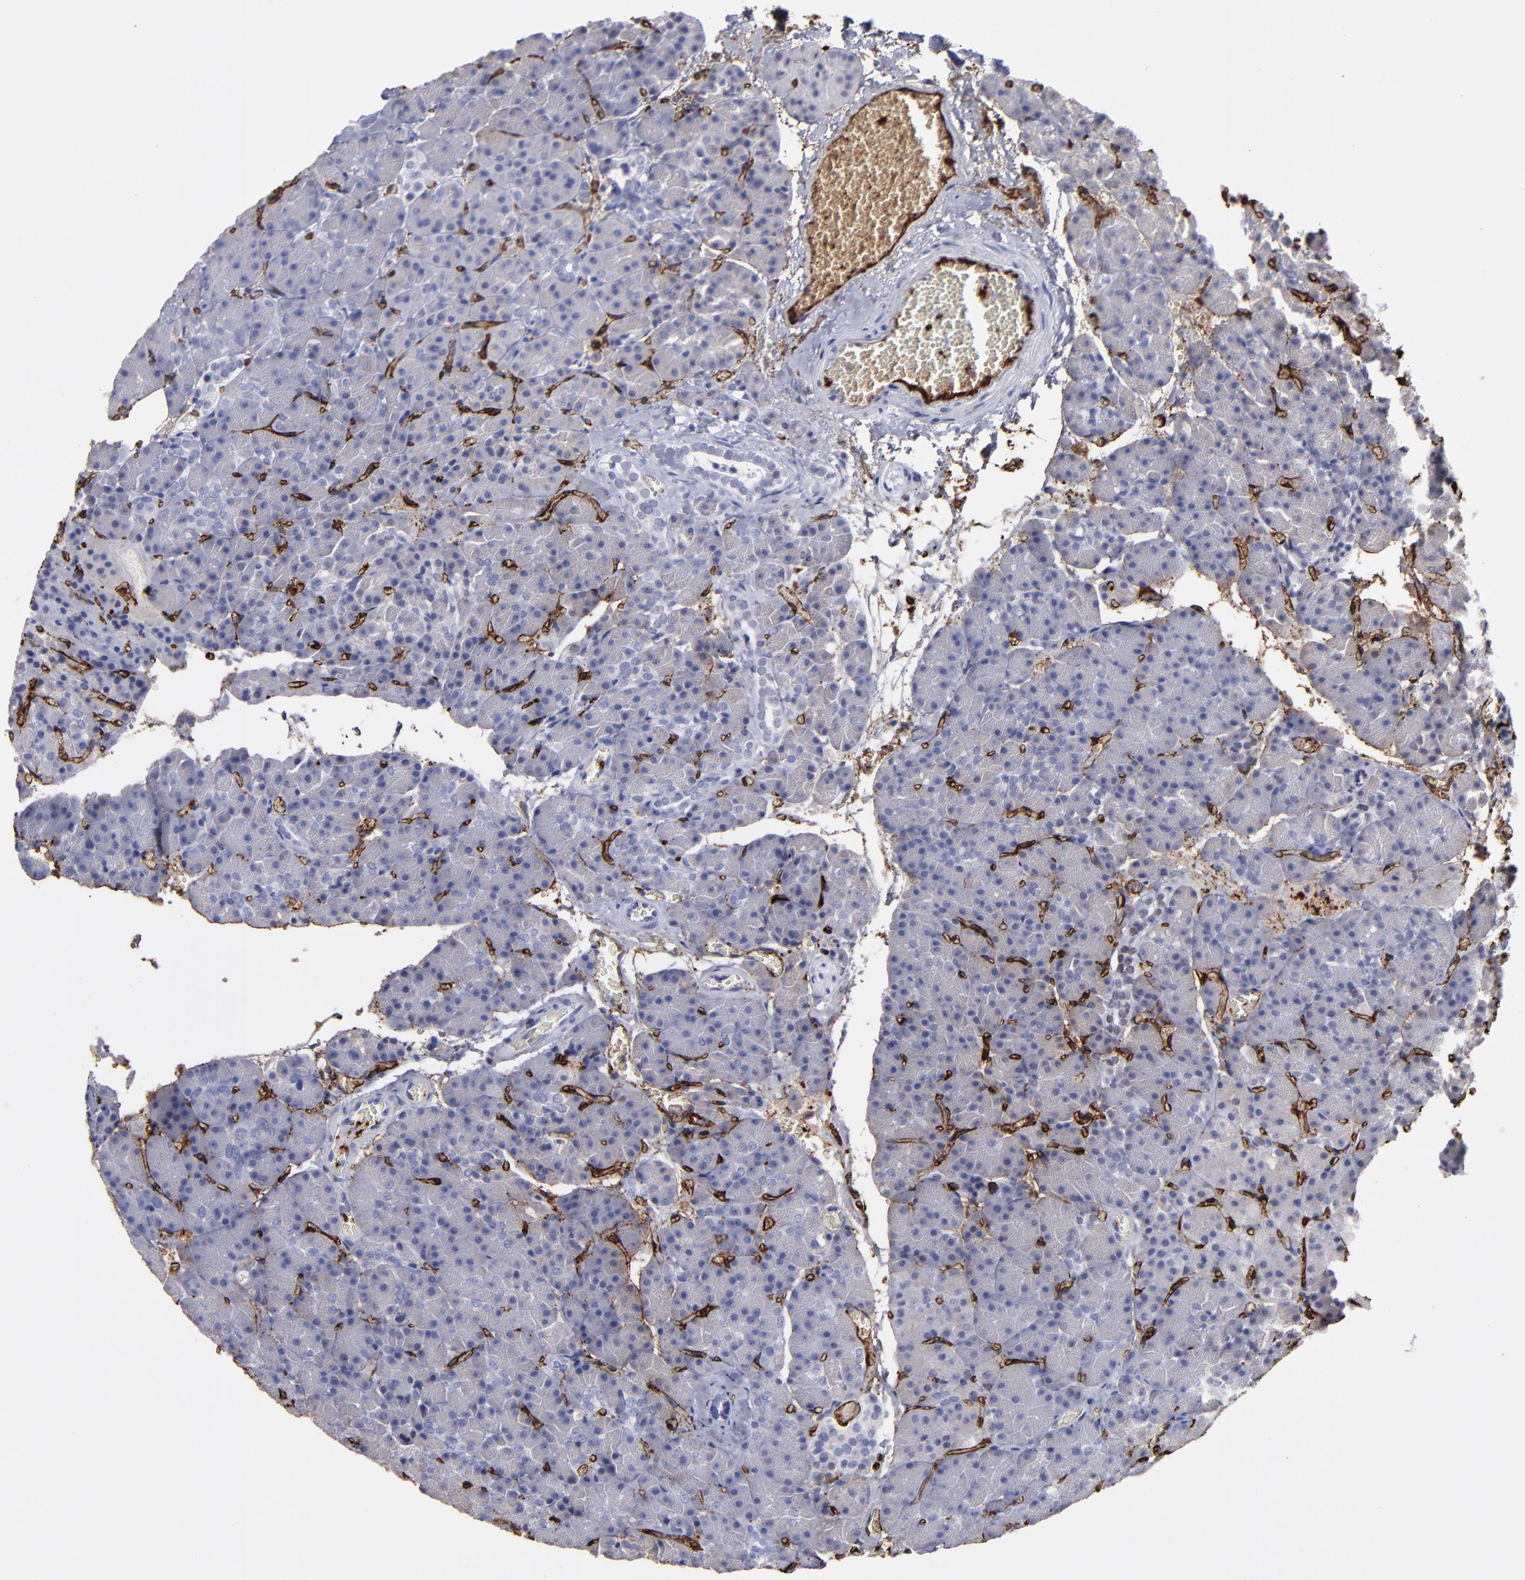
{"staining": {"intensity": "negative", "quantity": "none", "location": "none"}, "tissue": "carcinoid", "cell_type": "Tumor cells", "image_type": "cancer", "snomed": [{"axis": "morphology", "description": "Normal tissue, NOS"}, {"axis": "morphology", "description": "Carcinoid, malignant, NOS"}, {"axis": "topography", "description": "Pancreas"}], "caption": "Carcinoid was stained to show a protein in brown. There is no significant expression in tumor cells. Nuclei are stained in blue.", "gene": "CD36", "patient": {"sex": "female", "age": 35}}